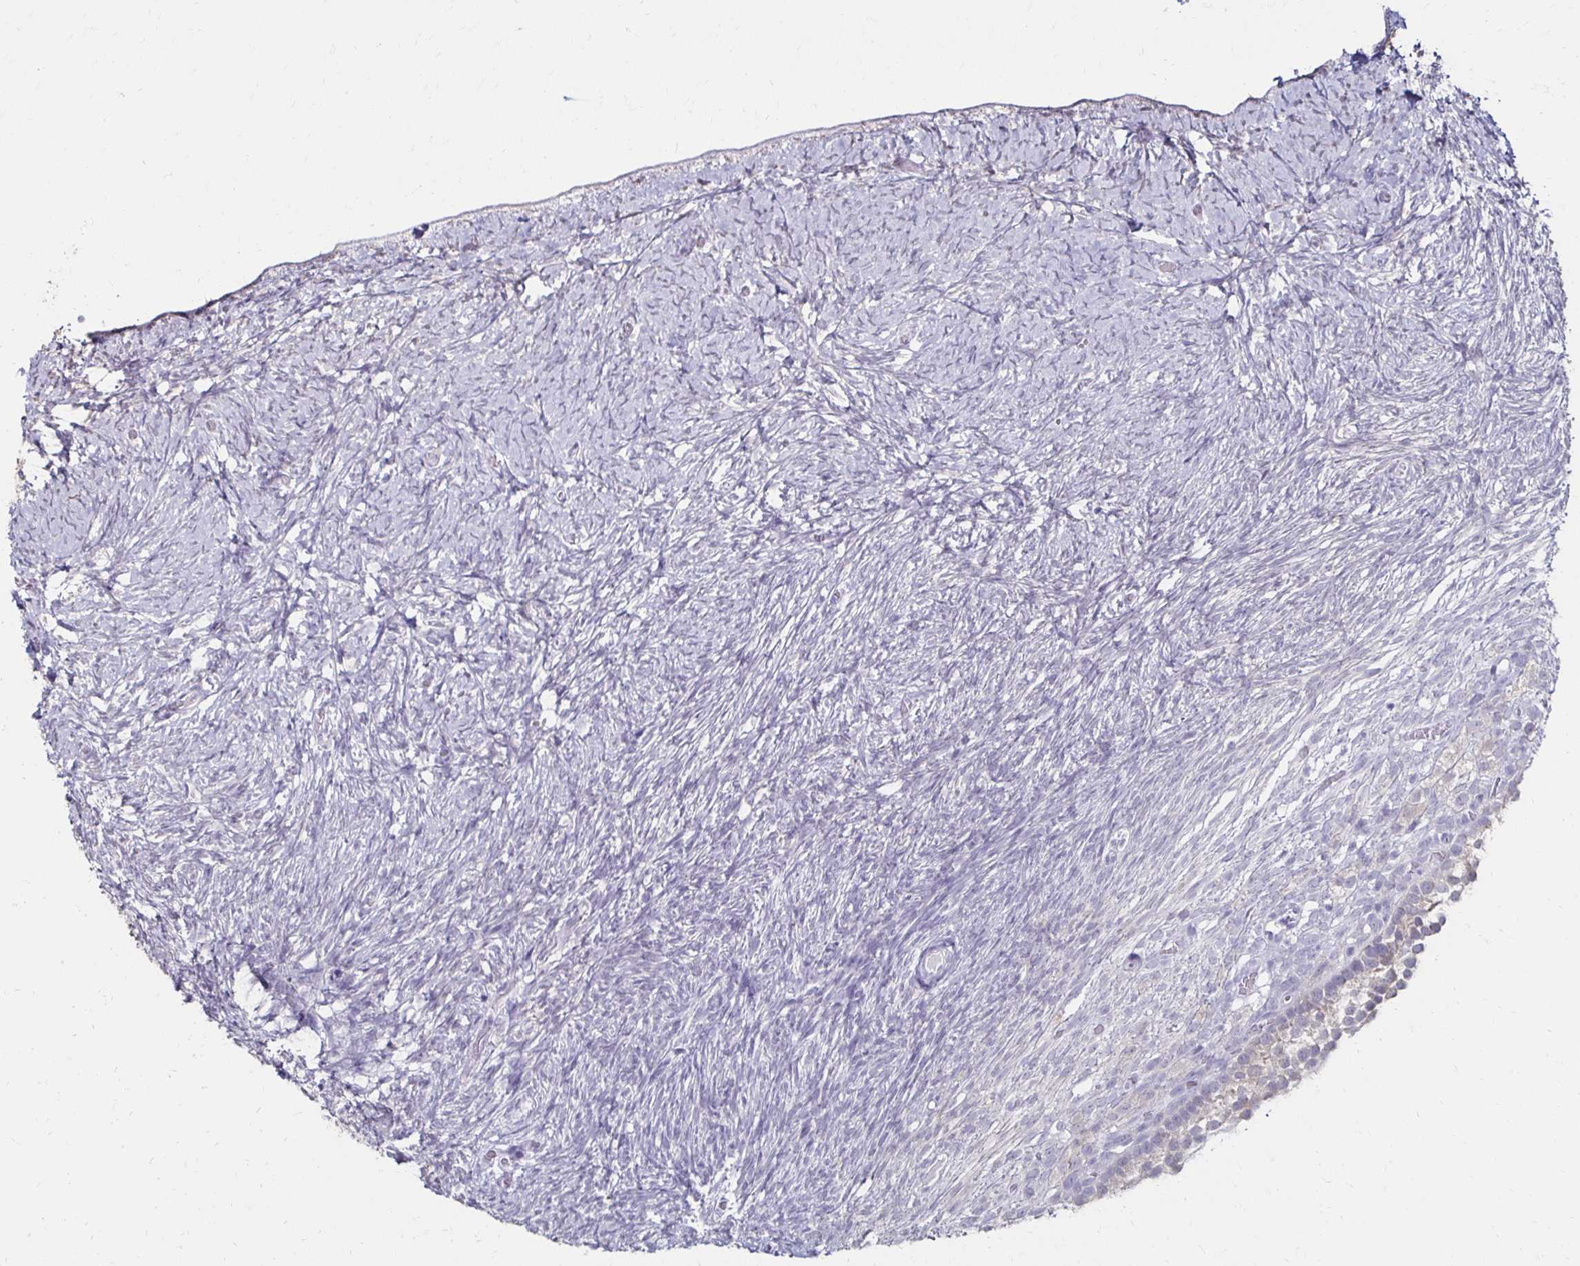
{"staining": {"intensity": "moderate", "quantity": ">75%", "location": "cytoplasmic/membranous"}, "tissue": "ovary", "cell_type": "Follicle cells", "image_type": "normal", "snomed": [{"axis": "morphology", "description": "Normal tissue, NOS"}, {"axis": "topography", "description": "Ovary"}], "caption": "Benign ovary displays moderate cytoplasmic/membranous staining in approximately >75% of follicle cells, visualized by immunohistochemistry.", "gene": "TOMM34", "patient": {"sex": "female", "age": 39}}